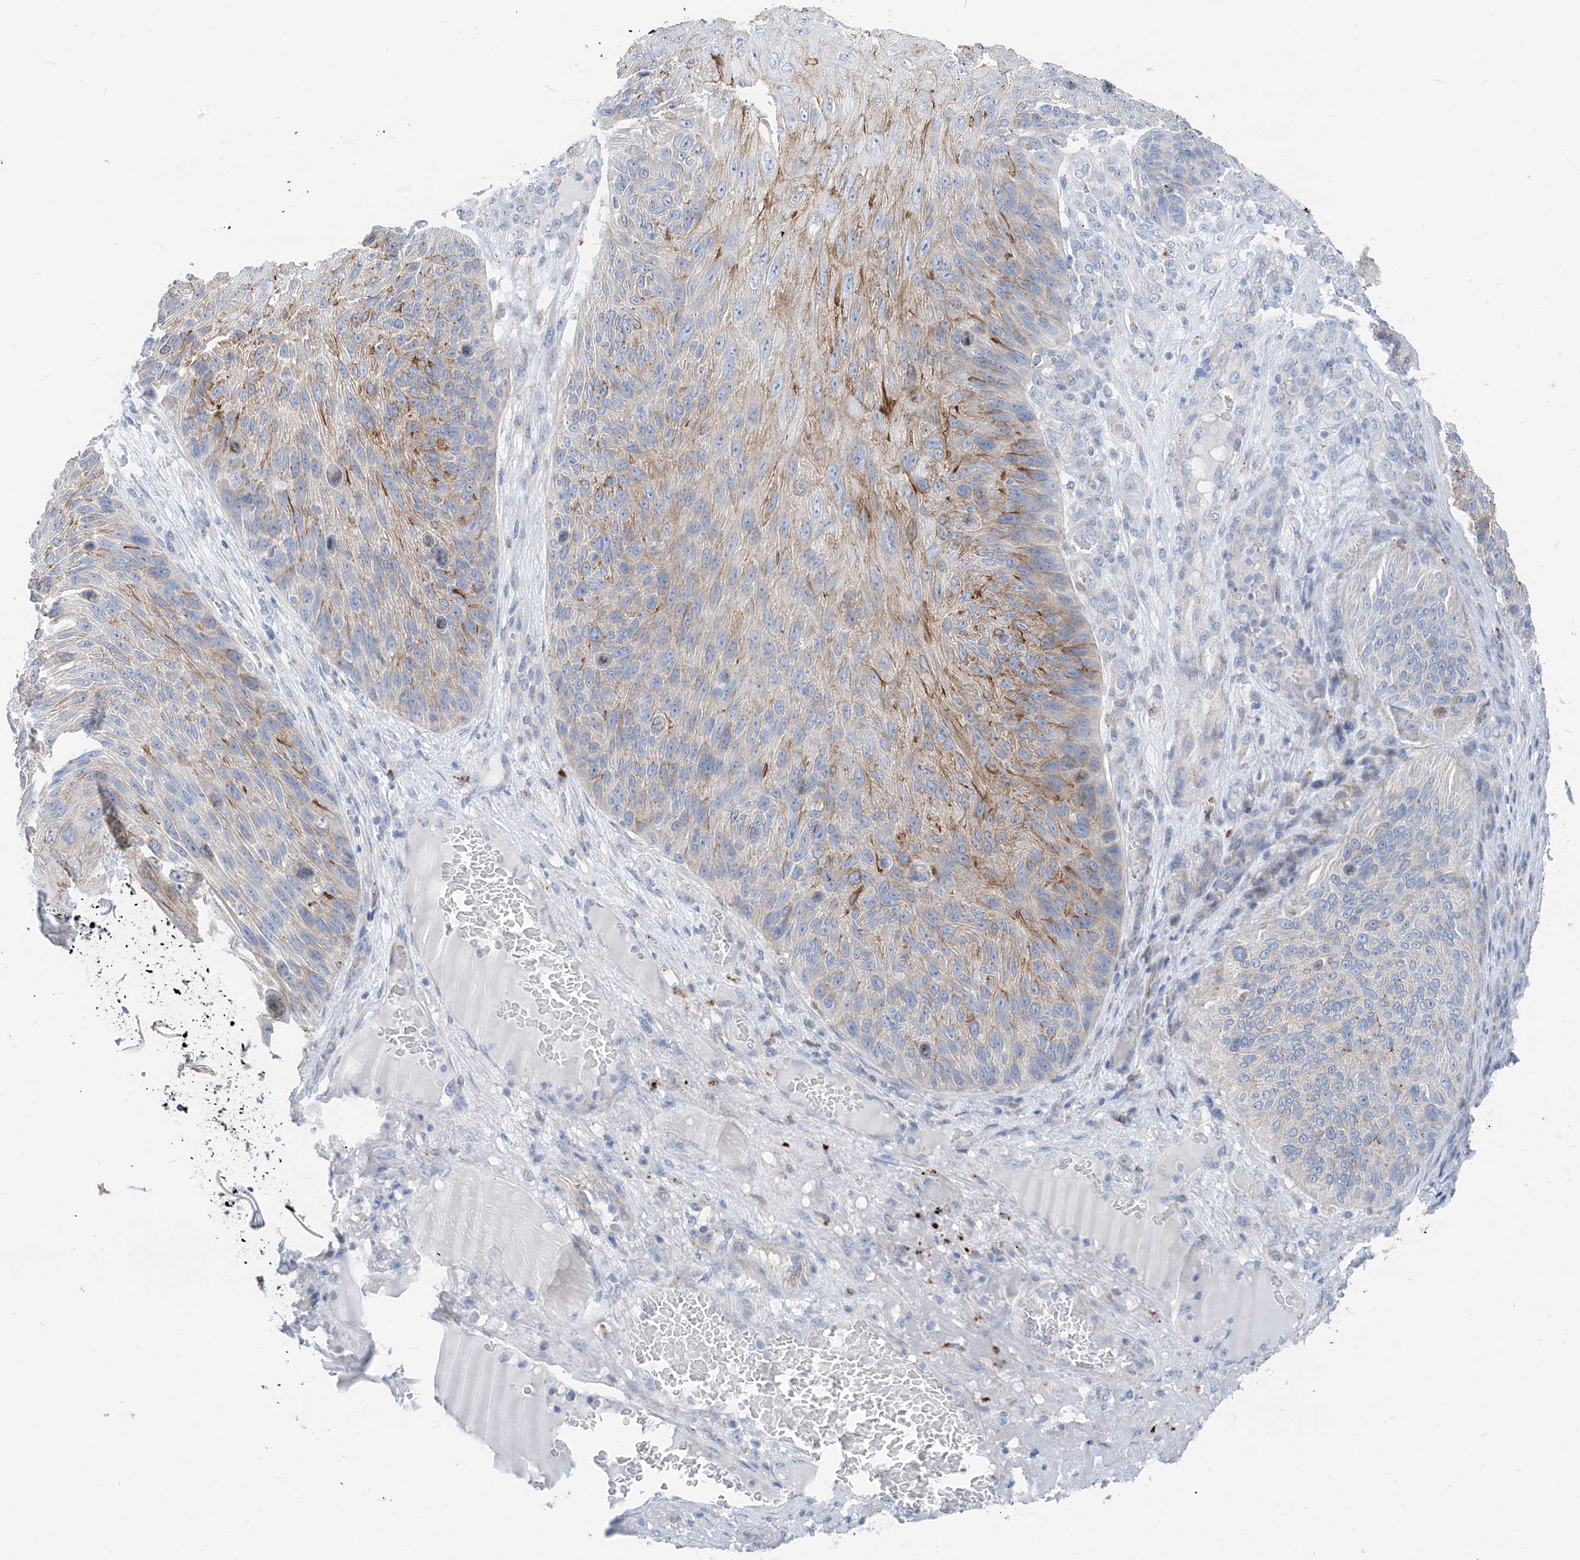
{"staining": {"intensity": "moderate", "quantity": "<25%", "location": "cytoplasmic/membranous"}, "tissue": "skin cancer", "cell_type": "Tumor cells", "image_type": "cancer", "snomed": [{"axis": "morphology", "description": "Squamous cell carcinoma, NOS"}, {"axis": "topography", "description": "Skin"}], "caption": "Brown immunohistochemical staining in human squamous cell carcinoma (skin) reveals moderate cytoplasmic/membranous positivity in about <25% of tumor cells.", "gene": "GPR137C", "patient": {"sex": "female", "age": 88}}